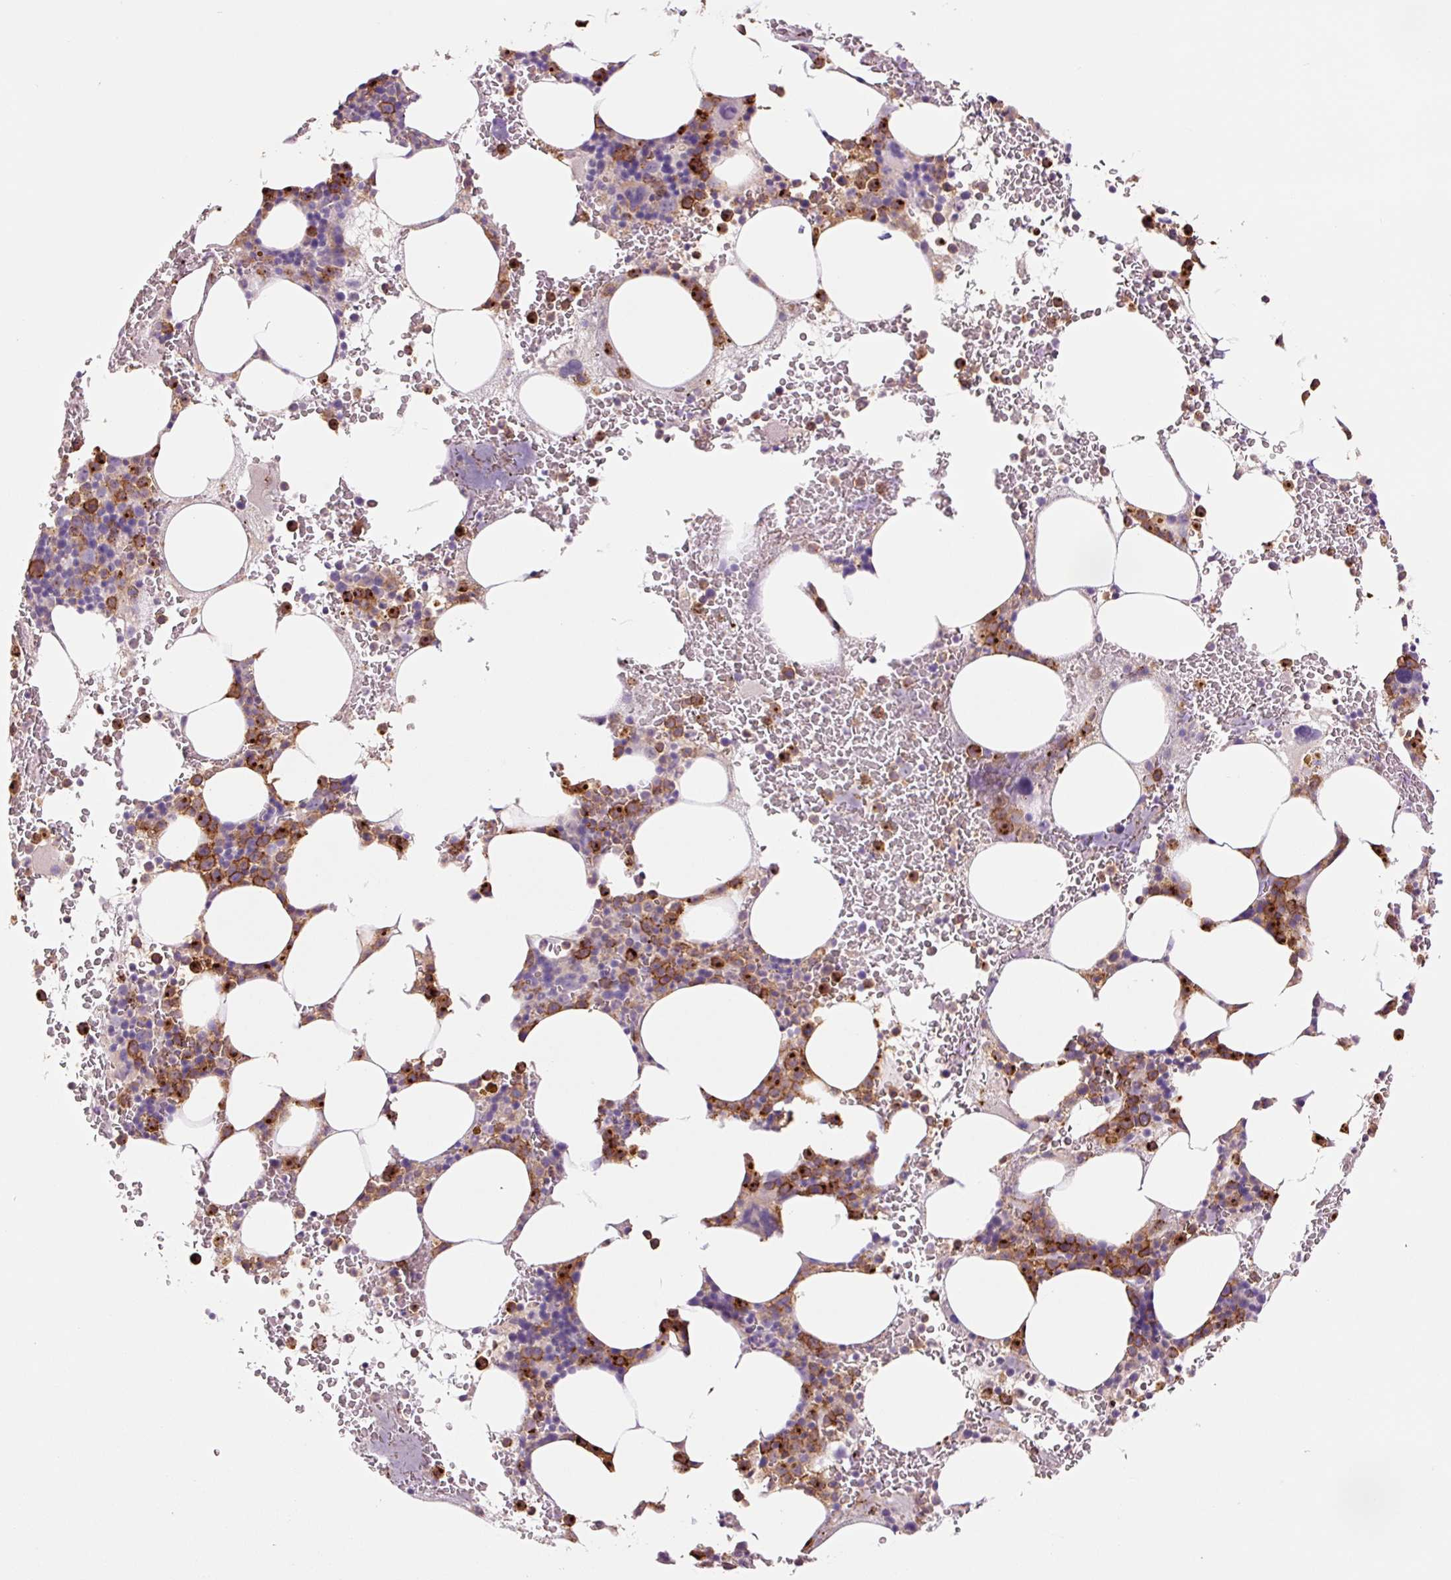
{"staining": {"intensity": "moderate", "quantity": "25%-75%", "location": "cytoplasmic/membranous"}, "tissue": "bone marrow", "cell_type": "Hematopoietic cells", "image_type": "normal", "snomed": [{"axis": "morphology", "description": "Normal tissue, NOS"}, {"axis": "topography", "description": "Bone marrow"}], "caption": "Normal bone marrow was stained to show a protein in brown. There is medium levels of moderate cytoplasmic/membranous expression in about 25%-75% of hematopoietic cells. (DAB IHC with brightfield microscopy, high magnification).", "gene": "SLC1A4", "patient": {"sex": "male", "age": 62}}